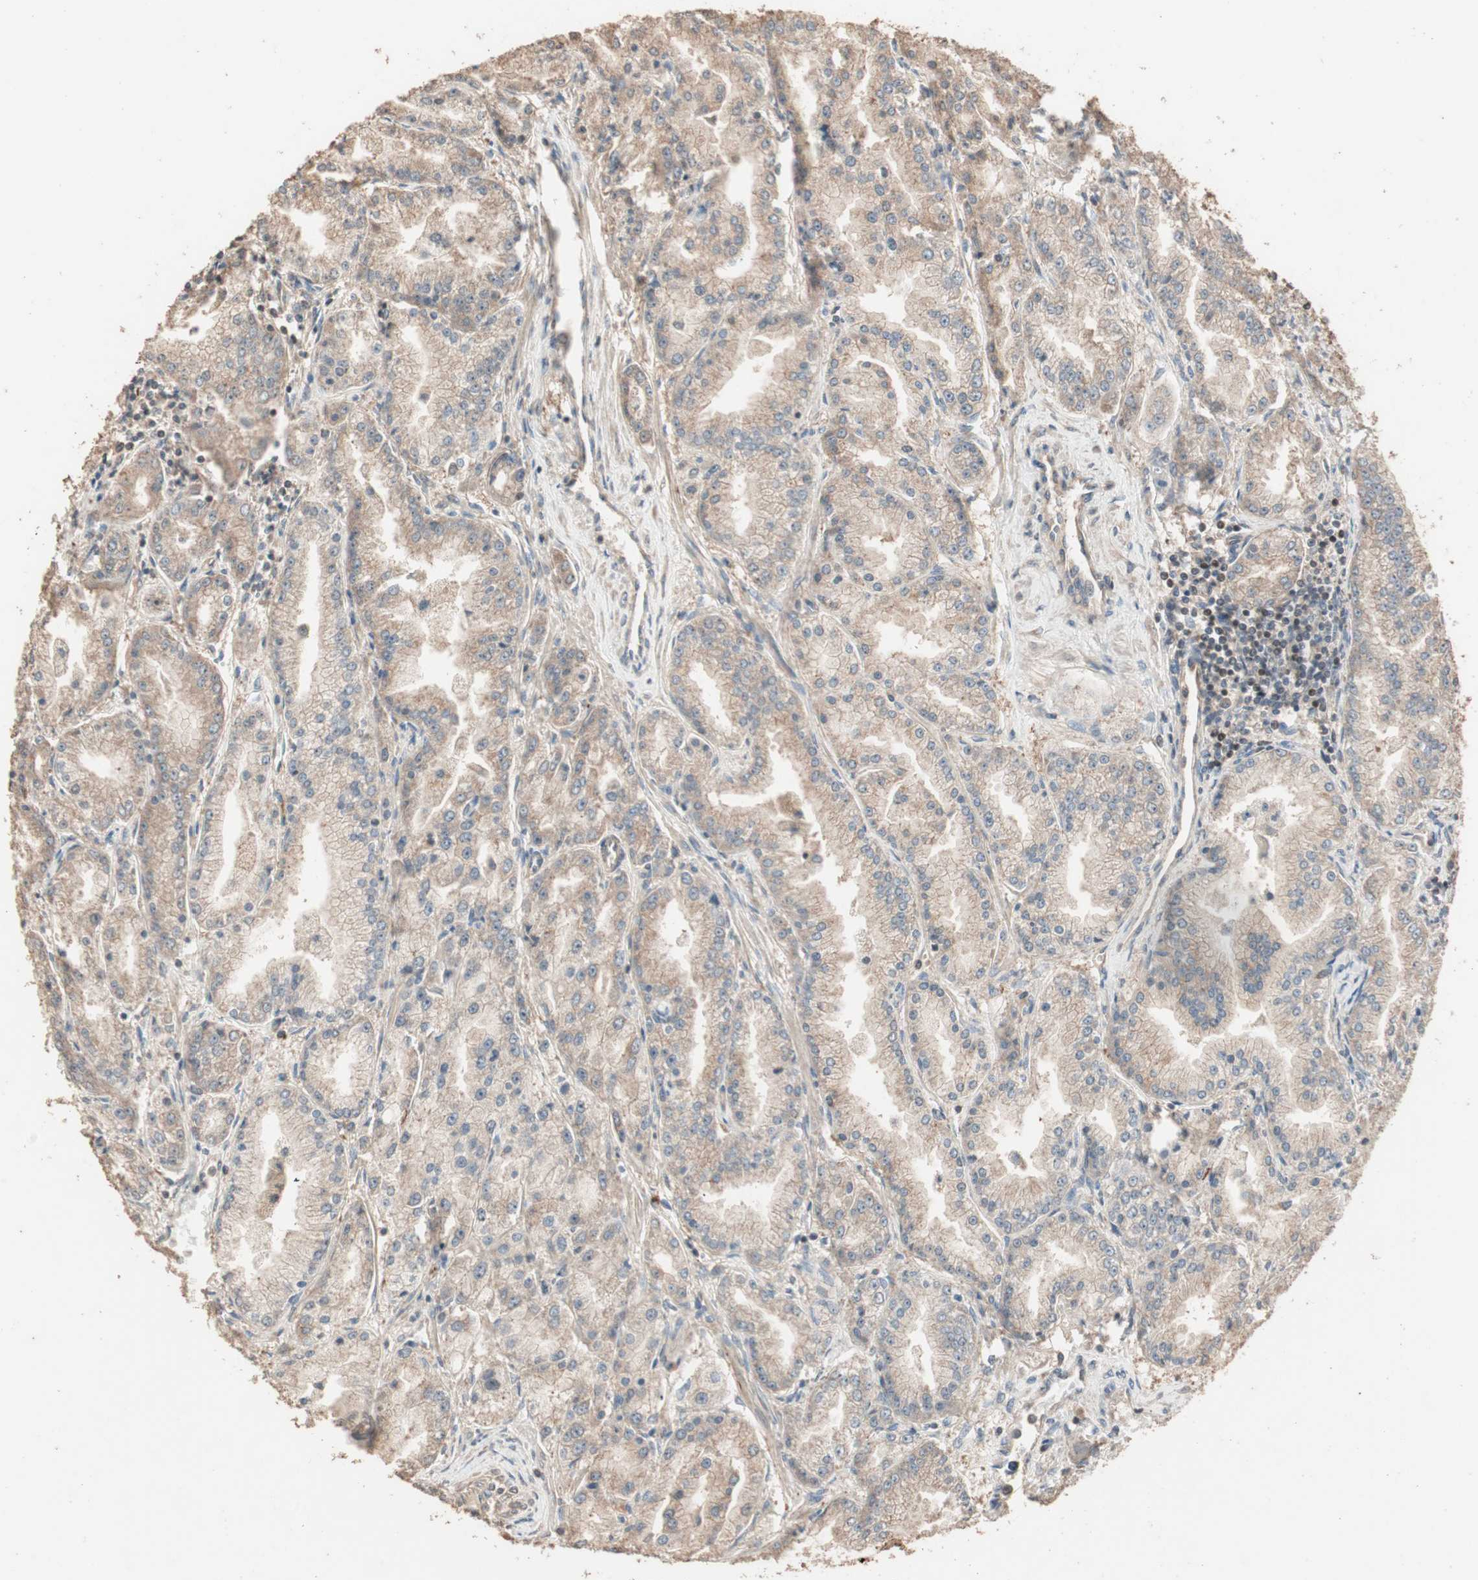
{"staining": {"intensity": "moderate", "quantity": ">75%", "location": "cytoplasmic/membranous"}, "tissue": "prostate cancer", "cell_type": "Tumor cells", "image_type": "cancer", "snomed": [{"axis": "morphology", "description": "Adenocarcinoma, High grade"}, {"axis": "topography", "description": "Prostate"}], "caption": "Immunohistochemical staining of prostate cancer (high-grade adenocarcinoma) shows moderate cytoplasmic/membranous protein positivity in about >75% of tumor cells.", "gene": "USP20", "patient": {"sex": "male", "age": 61}}